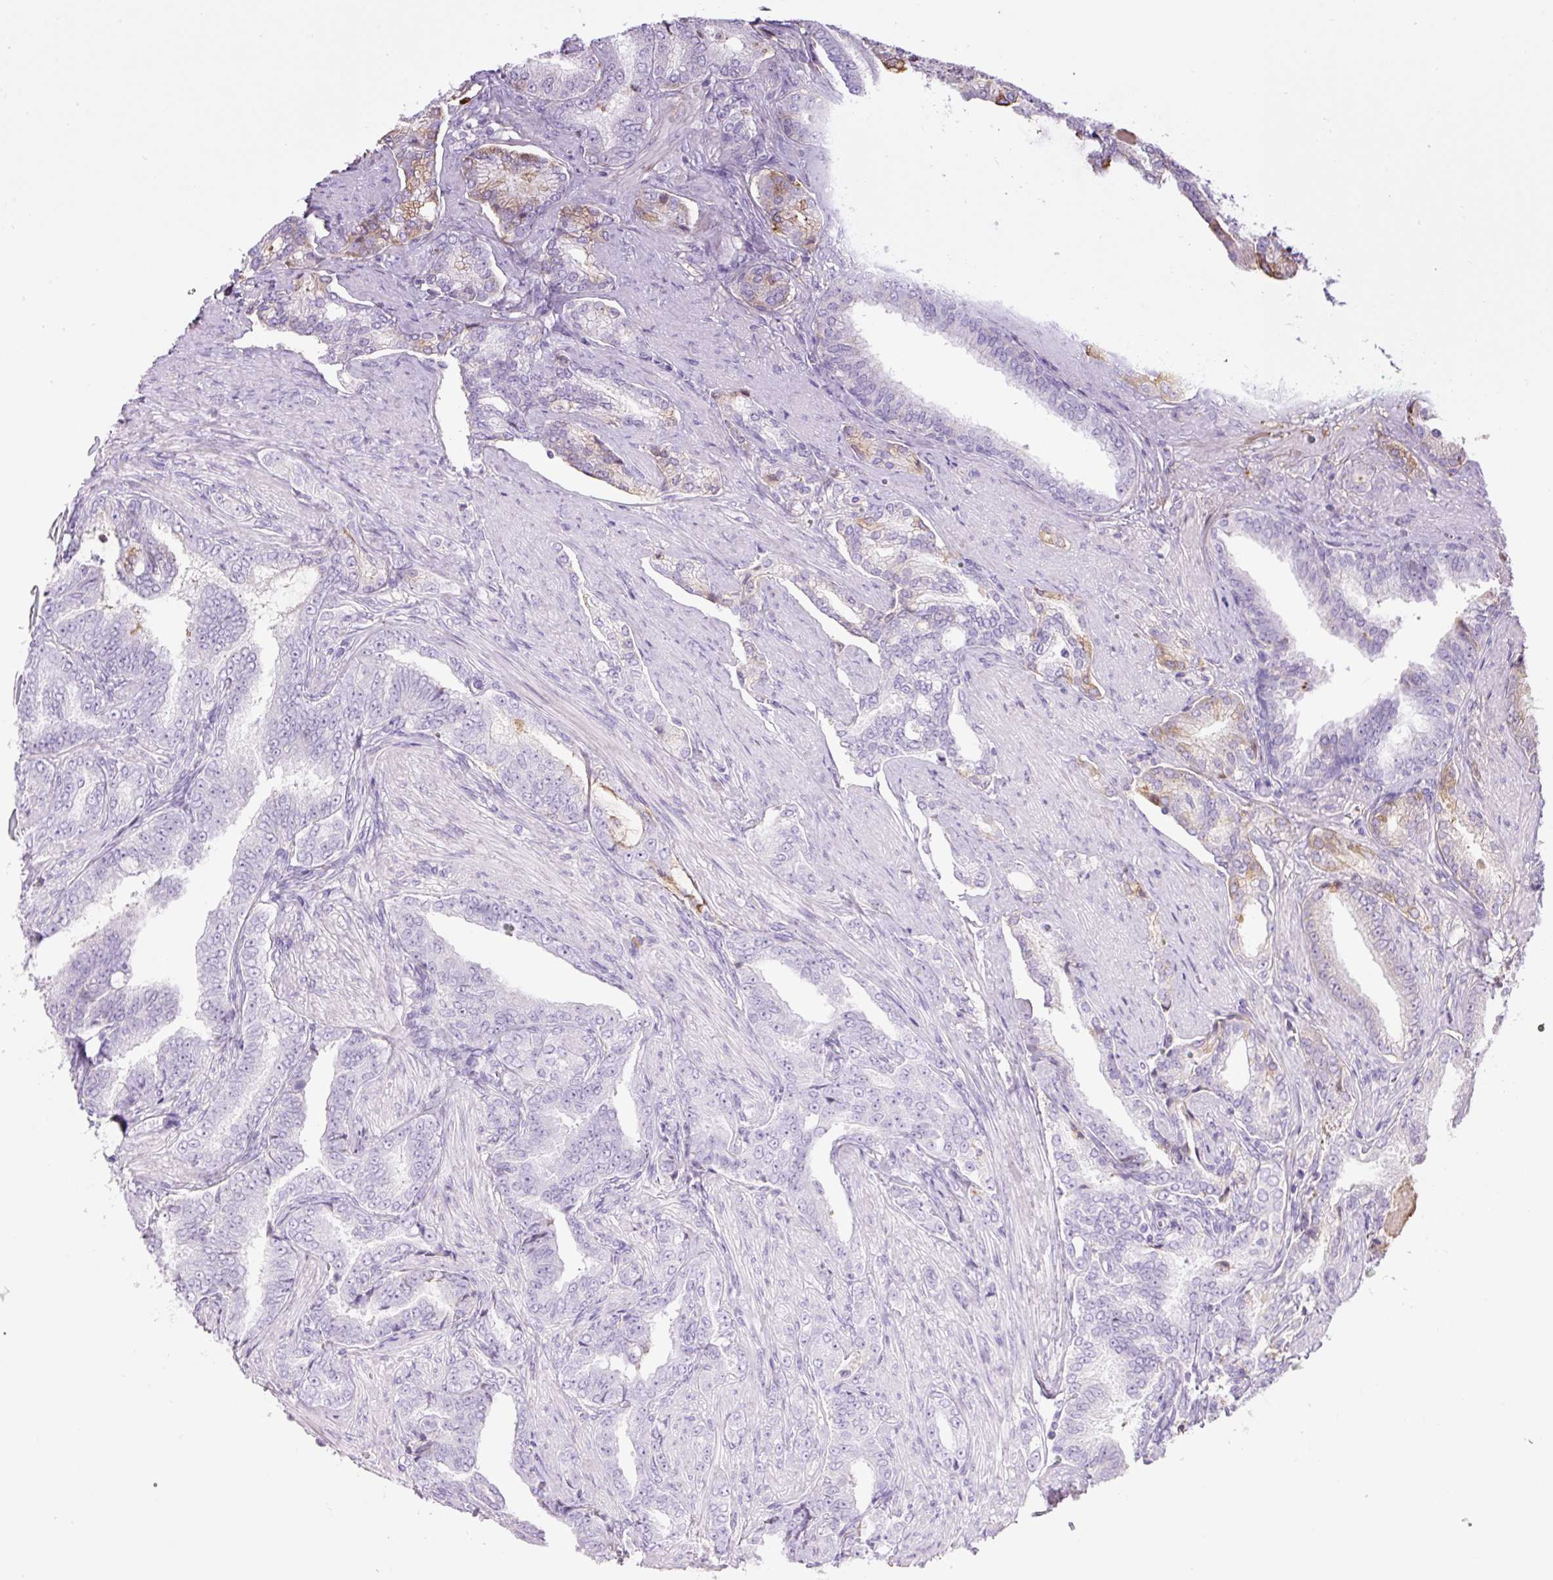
{"staining": {"intensity": "negative", "quantity": "none", "location": "none"}, "tissue": "prostate cancer", "cell_type": "Tumor cells", "image_type": "cancer", "snomed": [{"axis": "morphology", "description": "Adenocarcinoma, High grade"}, {"axis": "topography", "description": "Prostate"}], "caption": "Prostate cancer (high-grade adenocarcinoma) was stained to show a protein in brown. There is no significant staining in tumor cells. The staining is performed using DAB brown chromogen with nuclei counter-stained in using hematoxylin.", "gene": "APOA1", "patient": {"sex": "male", "age": 72}}